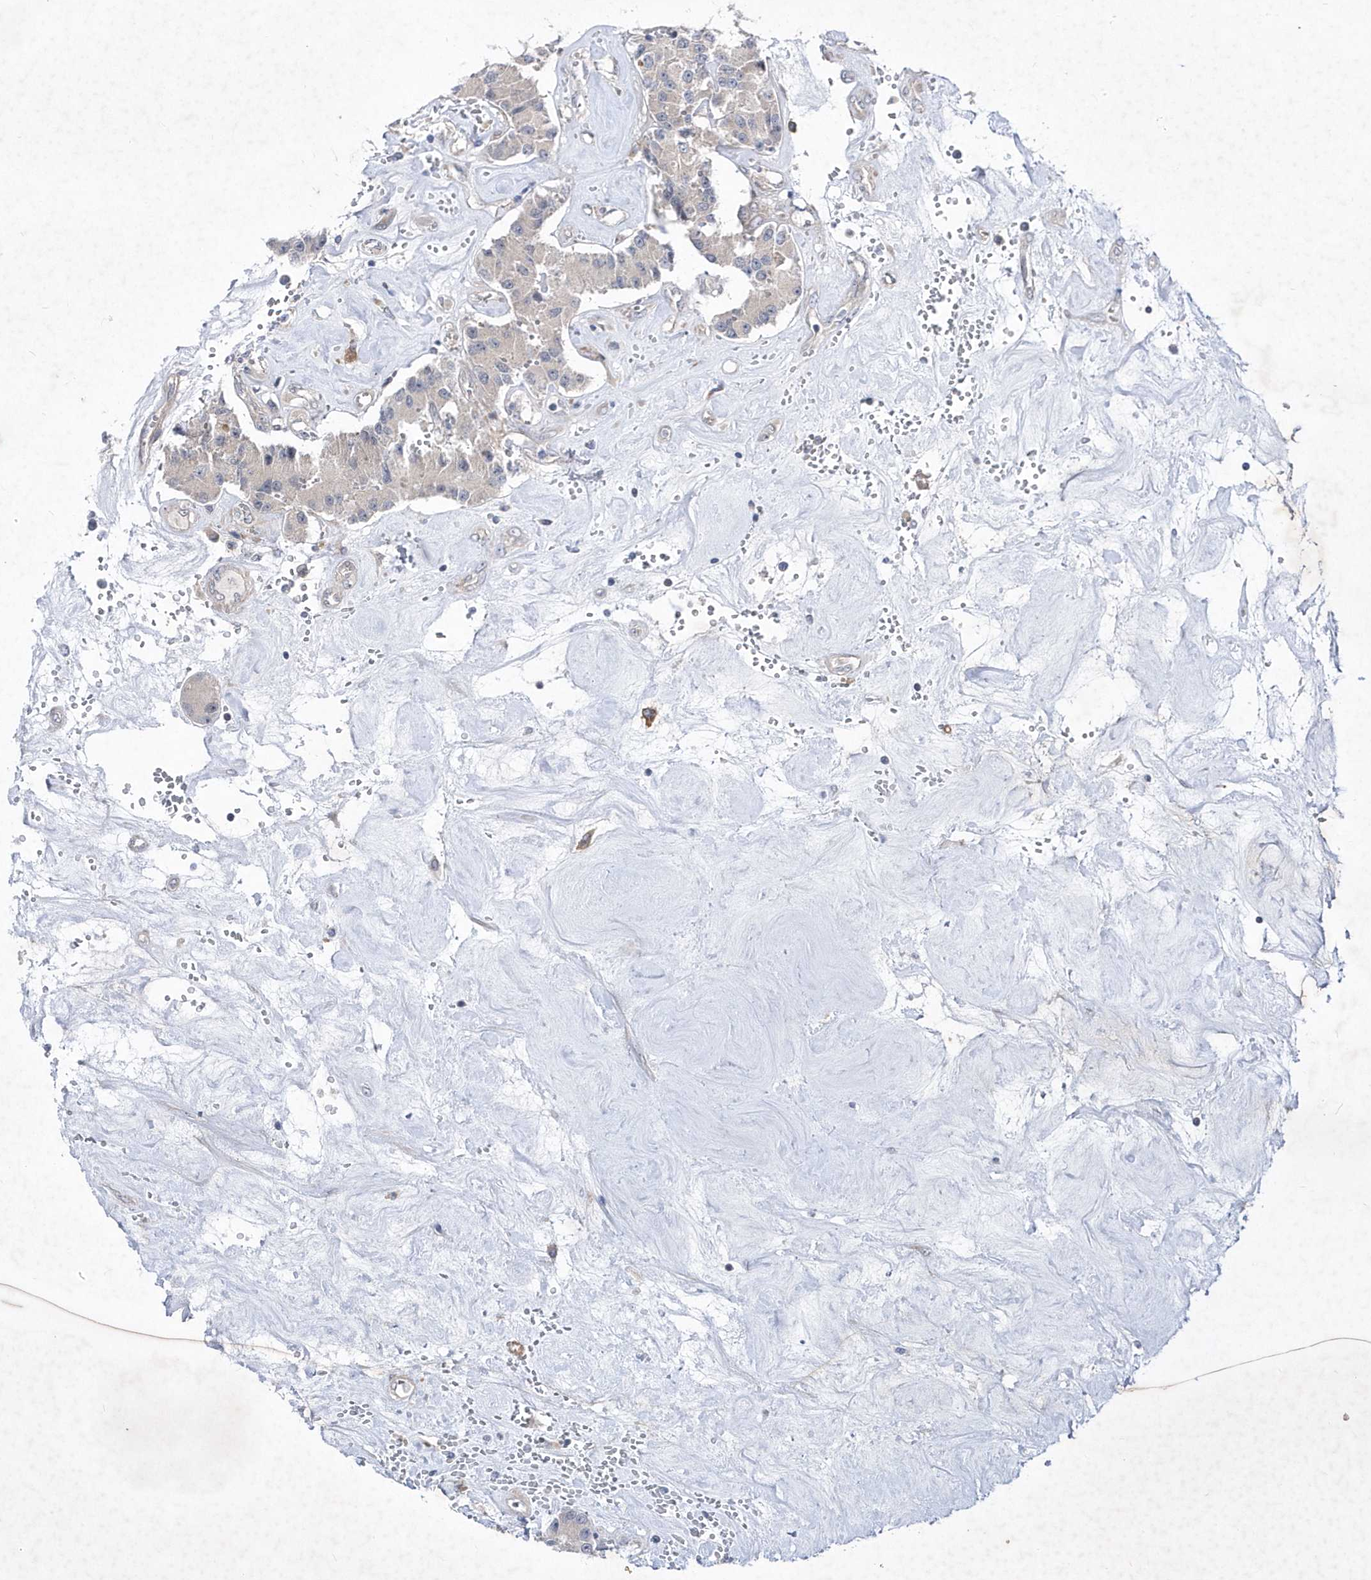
{"staining": {"intensity": "negative", "quantity": "none", "location": "none"}, "tissue": "carcinoid", "cell_type": "Tumor cells", "image_type": "cancer", "snomed": [{"axis": "morphology", "description": "Carcinoid, malignant, NOS"}, {"axis": "topography", "description": "Pancreas"}], "caption": "Histopathology image shows no protein staining in tumor cells of carcinoid (malignant) tissue.", "gene": "LONRF2", "patient": {"sex": "male", "age": 41}}